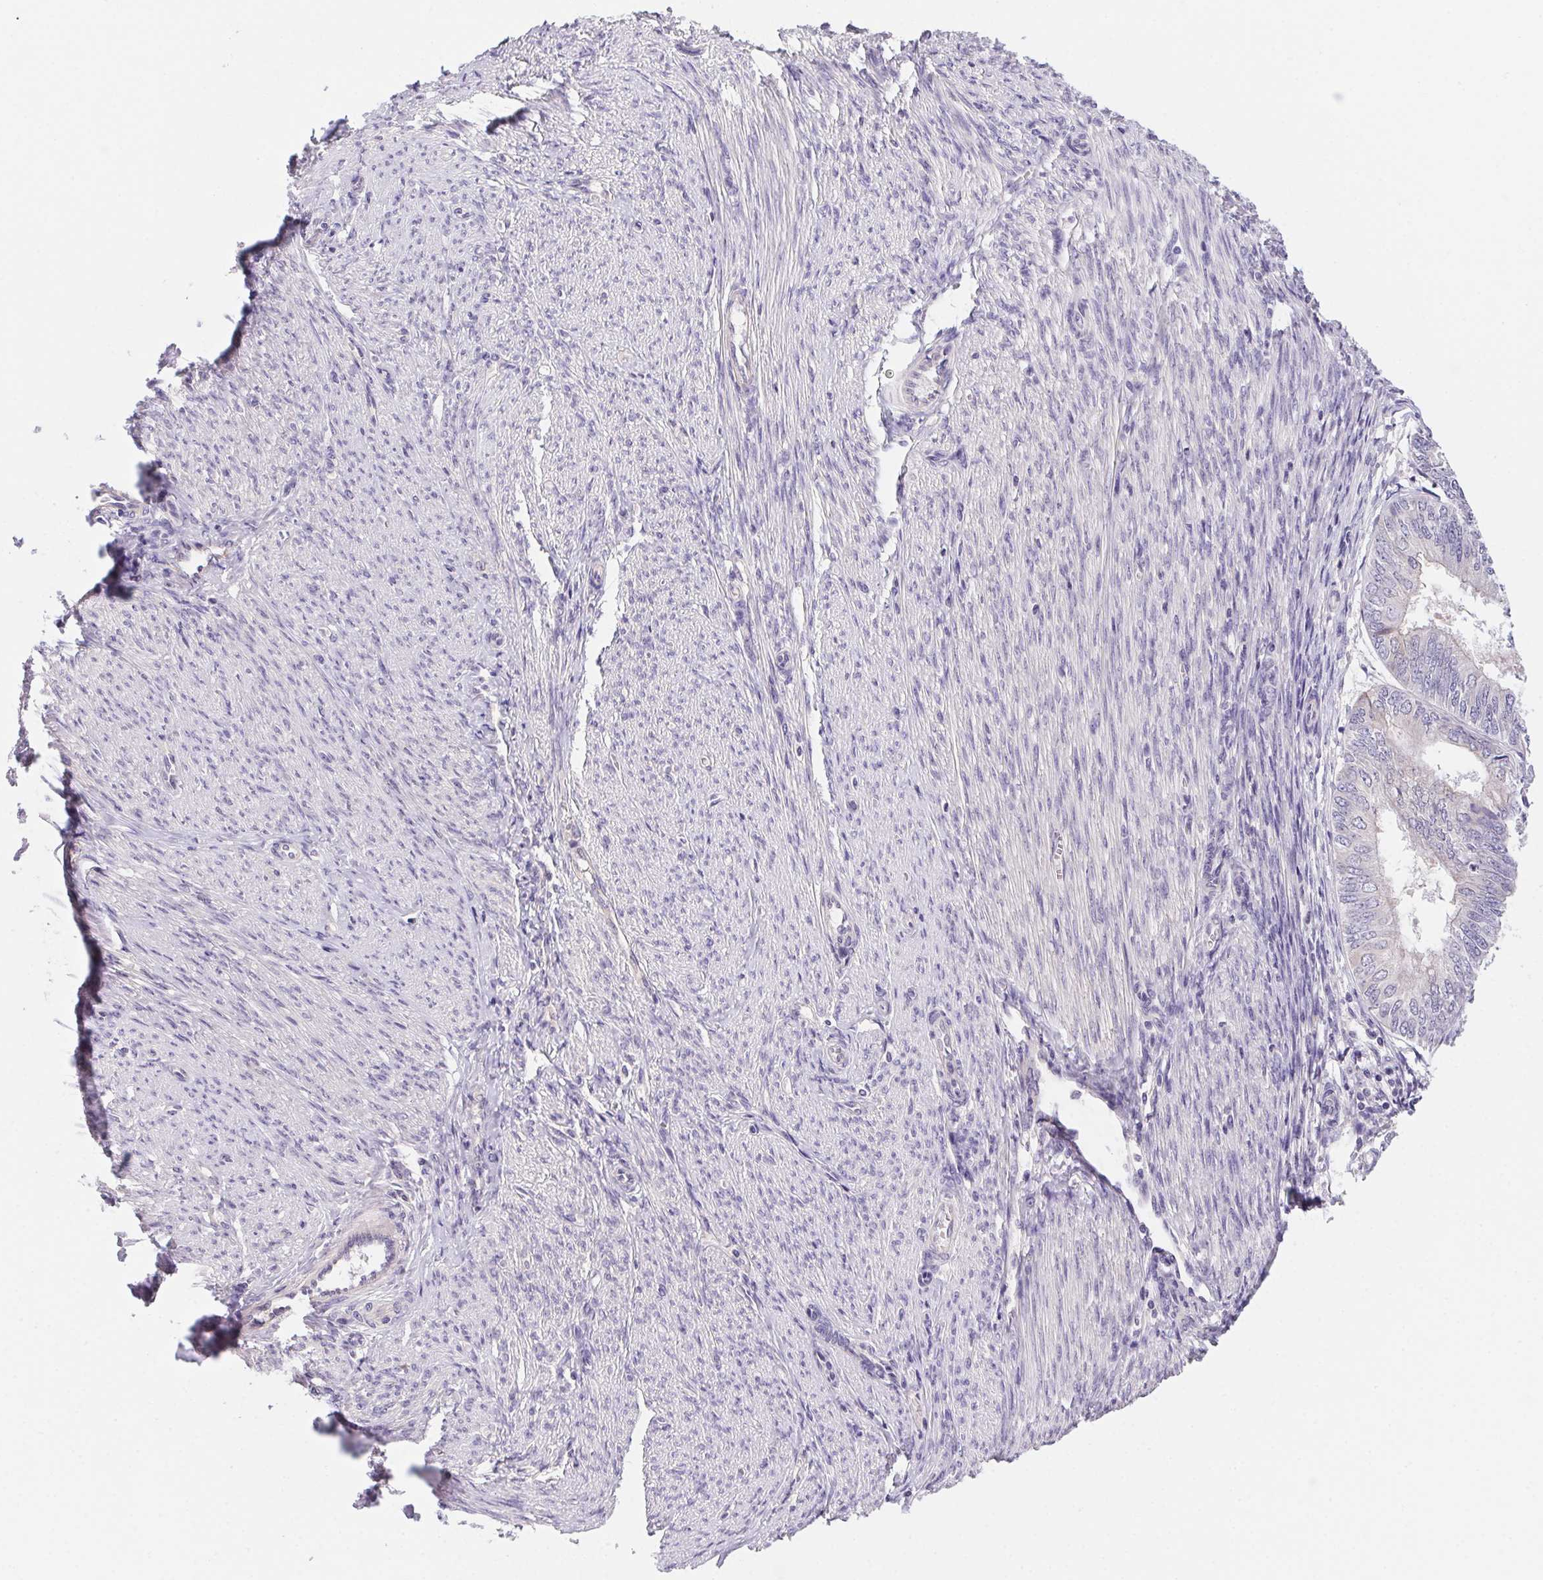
{"staining": {"intensity": "negative", "quantity": "none", "location": "none"}, "tissue": "endometrial cancer", "cell_type": "Tumor cells", "image_type": "cancer", "snomed": [{"axis": "morphology", "description": "Adenocarcinoma, NOS"}, {"axis": "topography", "description": "Endometrium"}], "caption": "Endometrial cancer (adenocarcinoma) was stained to show a protein in brown. There is no significant positivity in tumor cells.", "gene": "PRKAA1", "patient": {"sex": "female", "age": 58}}